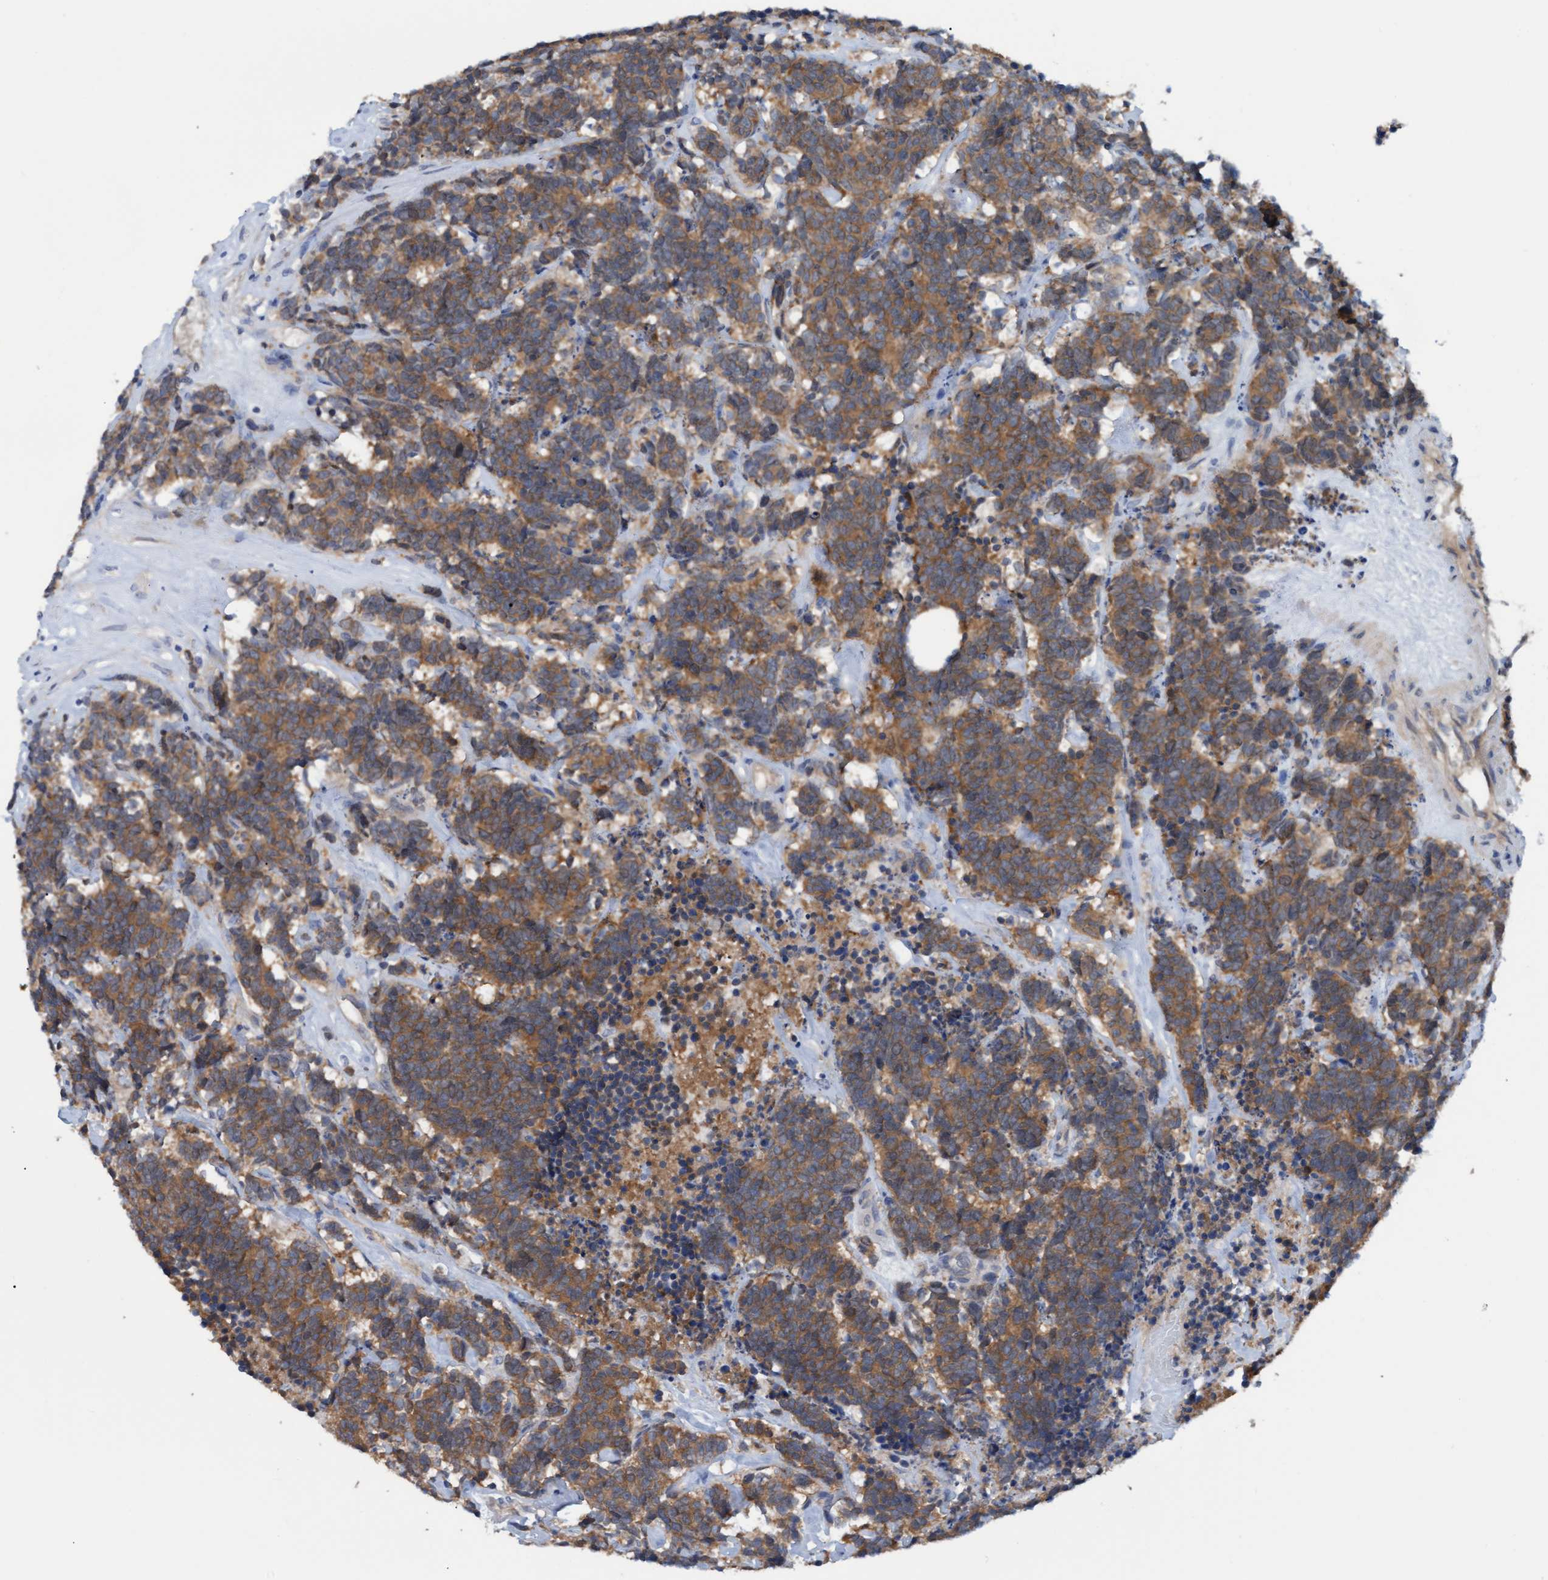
{"staining": {"intensity": "moderate", "quantity": ">75%", "location": "cytoplasmic/membranous"}, "tissue": "carcinoid", "cell_type": "Tumor cells", "image_type": "cancer", "snomed": [{"axis": "morphology", "description": "Carcinoma, NOS"}, {"axis": "morphology", "description": "Carcinoid, malignant, NOS"}, {"axis": "topography", "description": "Urinary bladder"}], "caption": "An IHC micrograph of tumor tissue is shown. Protein staining in brown shows moderate cytoplasmic/membranous positivity in carcinoma within tumor cells.", "gene": "STXBP1", "patient": {"sex": "male", "age": 57}}